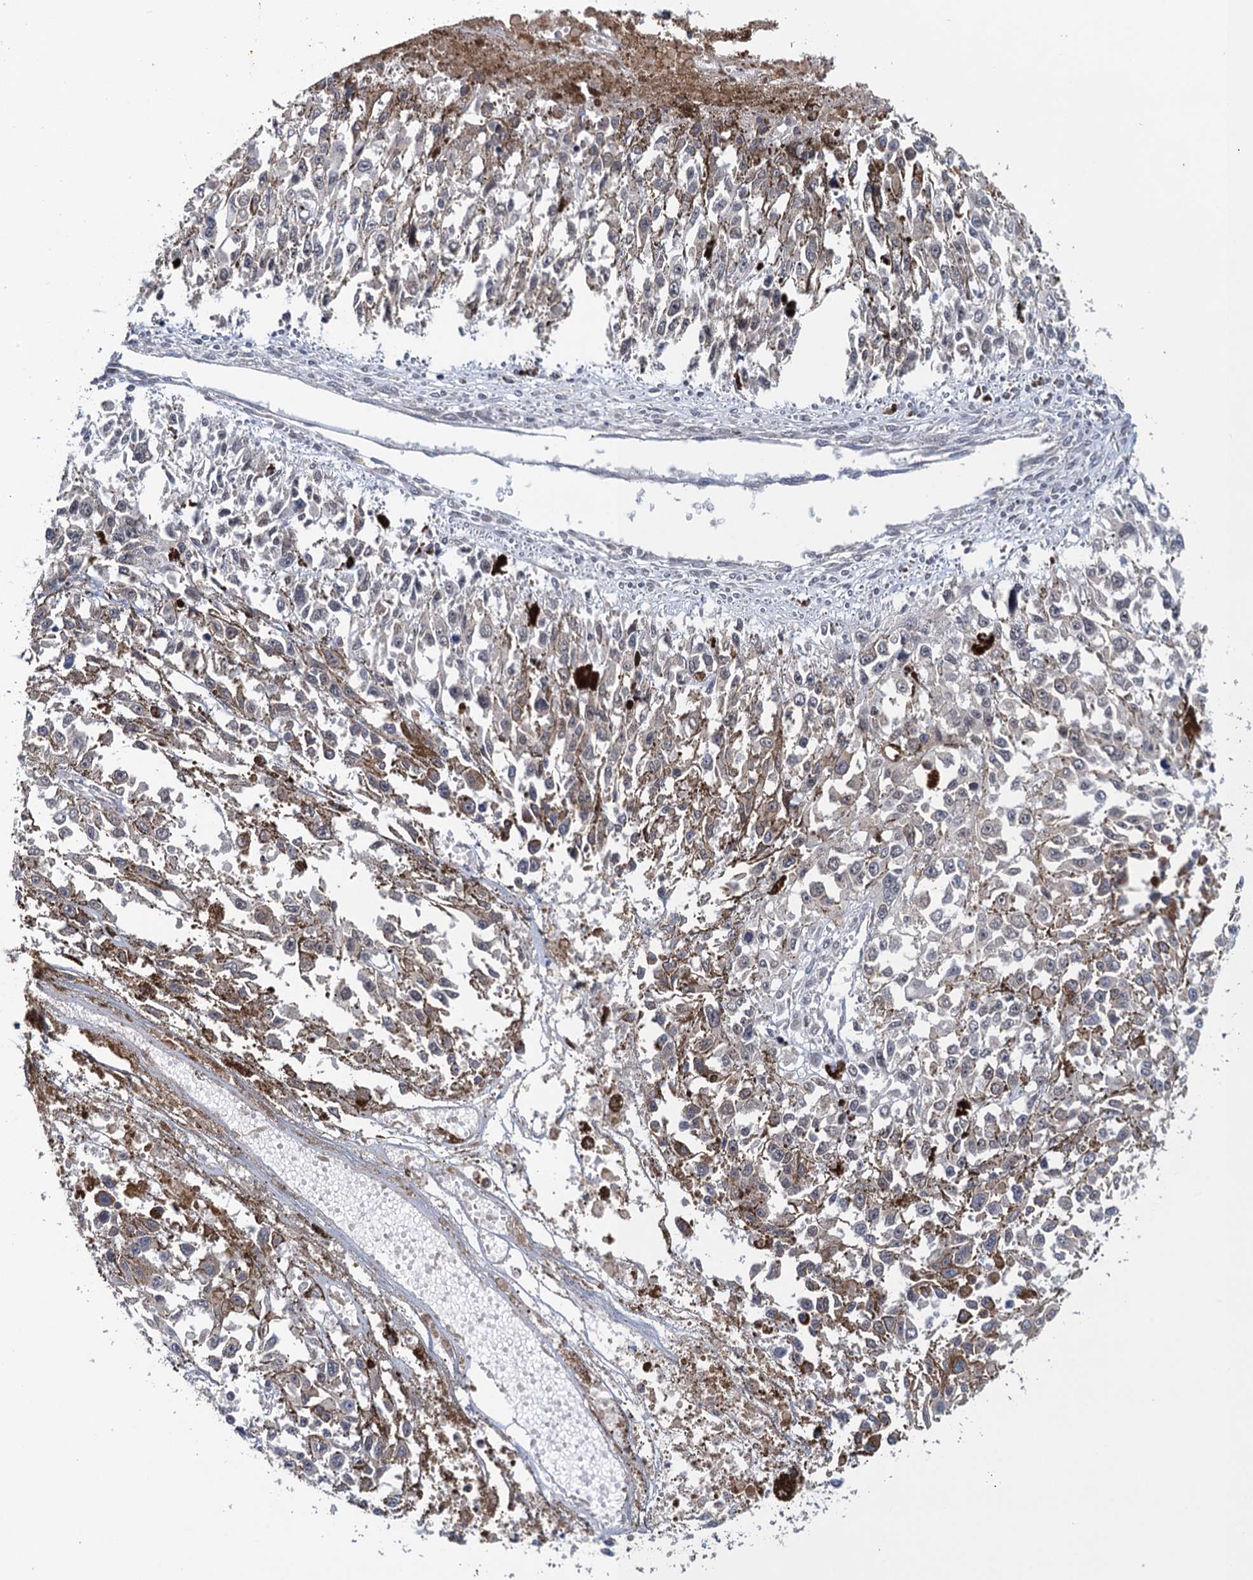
{"staining": {"intensity": "negative", "quantity": "none", "location": "none"}, "tissue": "melanoma", "cell_type": "Tumor cells", "image_type": "cancer", "snomed": [{"axis": "morphology", "description": "Malignant melanoma, Metastatic site"}, {"axis": "topography", "description": "Lymph node"}], "caption": "Human melanoma stained for a protein using IHC shows no positivity in tumor cells.", "gene": "MDM1", "patient": {"sex": "male", "age": 59}}